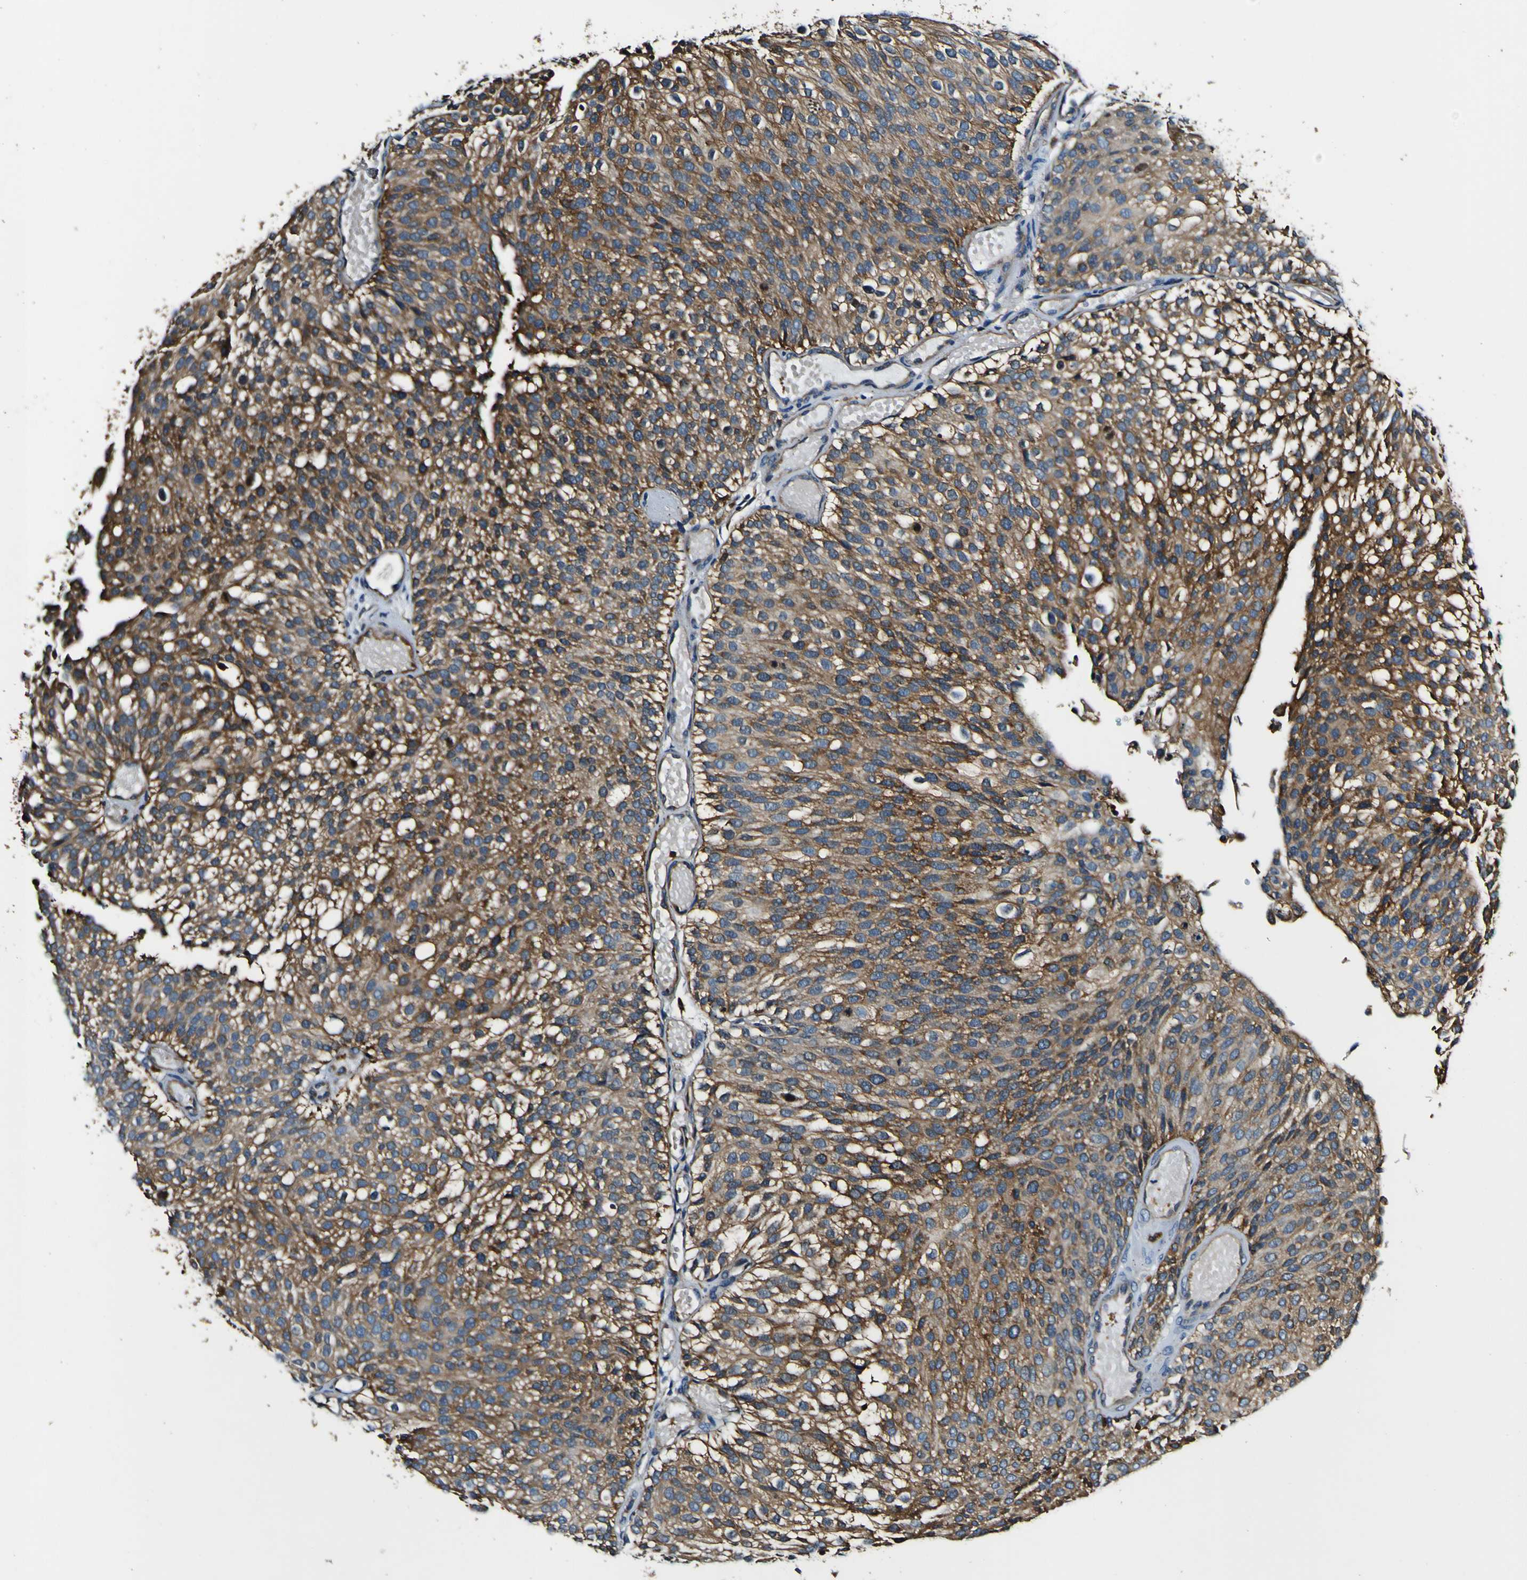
{"staining": {"intensity": "strong", "quantity": ">75%", "location": "cytoplasmic/membranous"}, "tissue": "urothelial cancer", "cell_type": "Tumor cells", "image_type": "cancer", "snomed": [{"axis": "morphology", "description": "Urothelial carcinoma, Low grade"}, {"axis": "topography", "description": "Urinary bladder"}], "caption": "Strong cytoplasmic/membranous protein staining is appreciated in approximately >75% of tumor cells in low-grade urothelial carcinoma.", "gene": "RHOT2", "patient": {"sex": "male", "age": 78}}